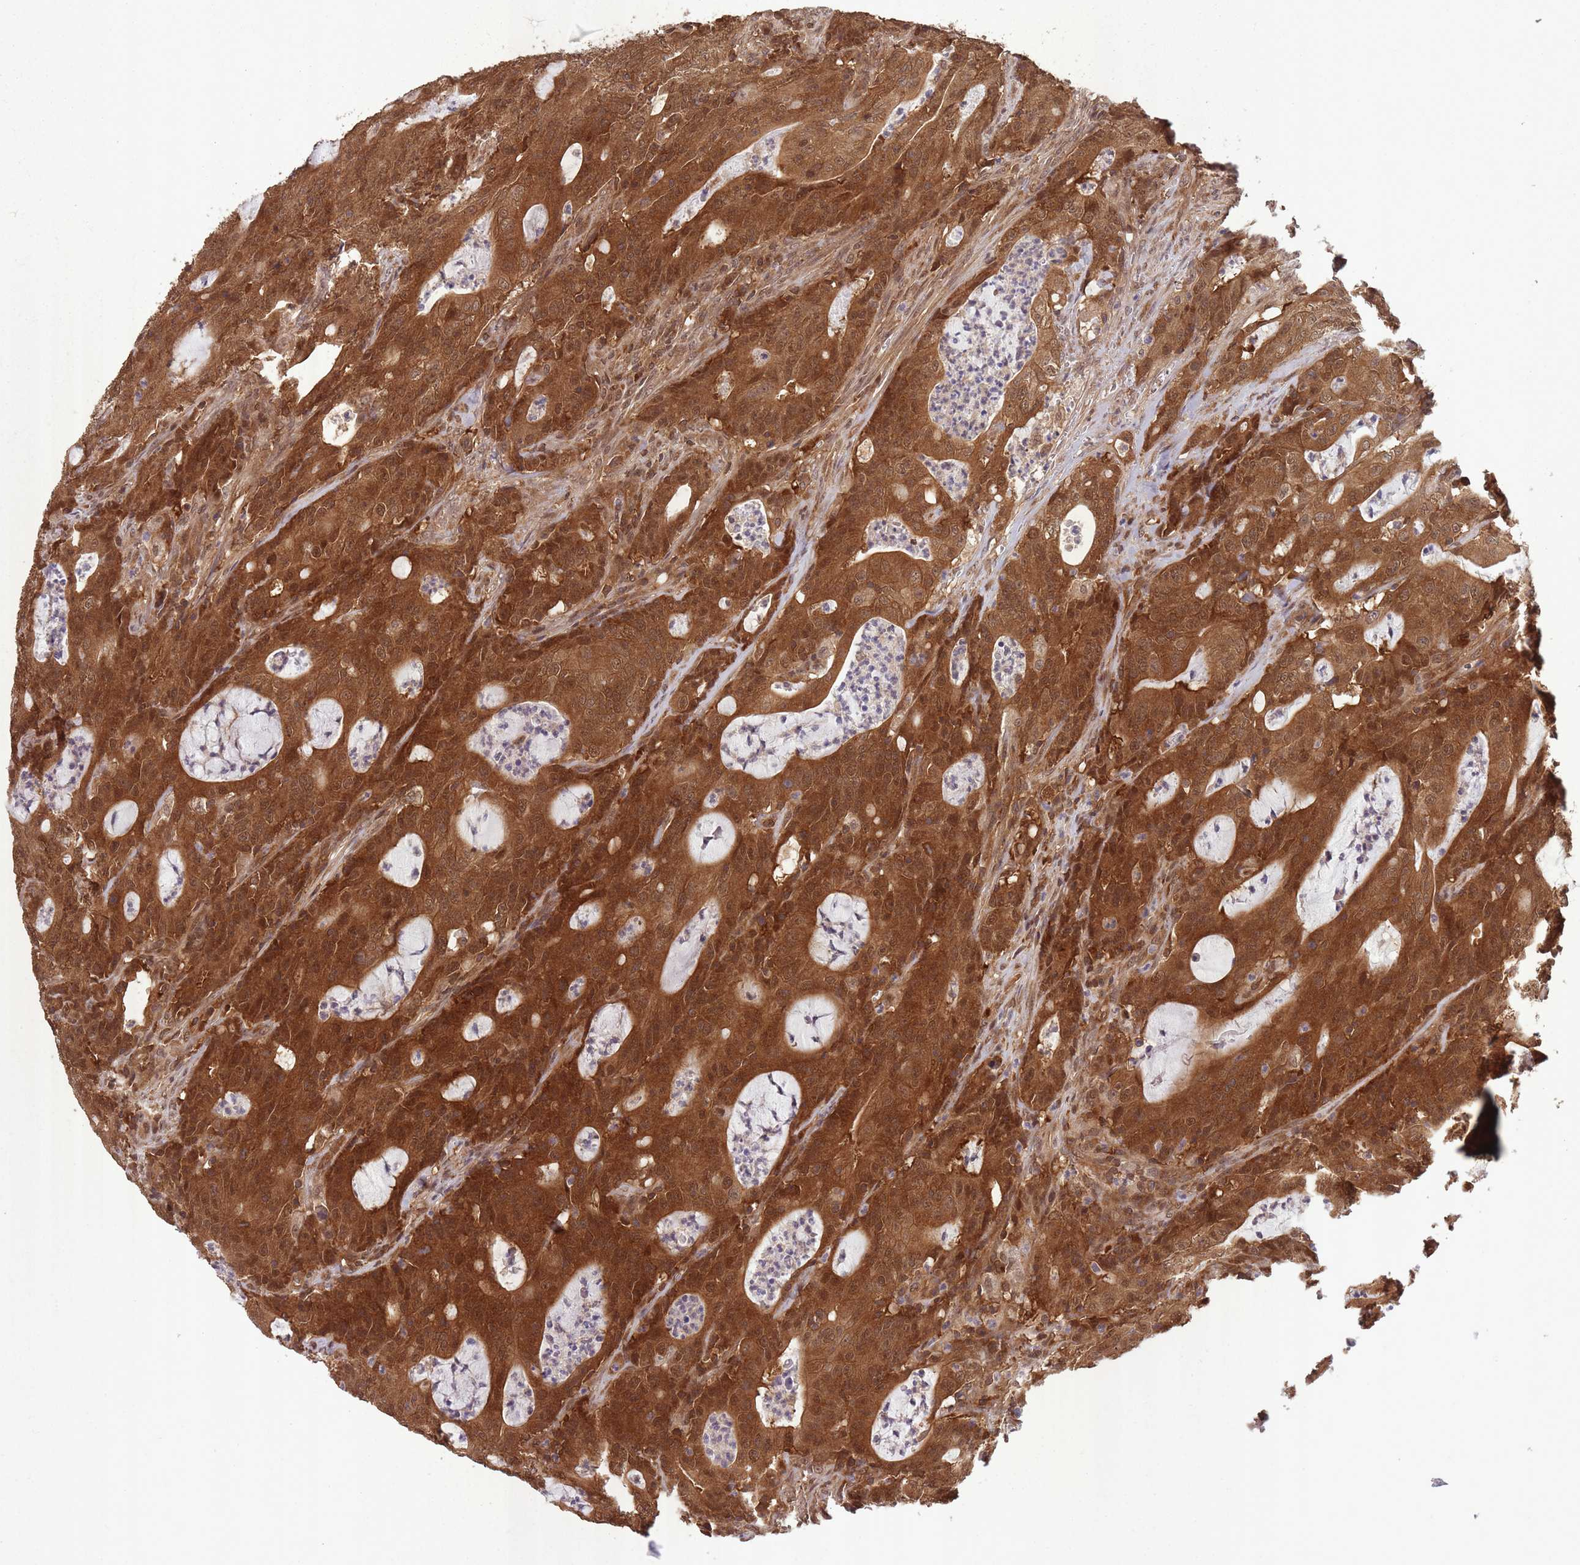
{"staining": {"intensity": "strong", "quantity": ">75%", "location": "cytoplasmic/membranous,nuclear"}, "tissue": "colorectal cancer", "cell_type": "Tumor cells", "image_type": "cancer", "snomed": [{"axis": "morphology", "description": "Adenocarcinoma, NOS"}, {"axis": "topography", "description": "Colon"}], "caption": "An immunohistochemistry photomicrograph of neoplastic tissue is shown. Protein staining in brown highlights strong cytoplasmic/membranous and nuclear positivity in colorectal cancer within tumor cells. Ihc stains the protein of interest in brown and the nuclei are stained blue.", "gene": "PPP6R3", "patient": {"sex": "male", "age": 83}}